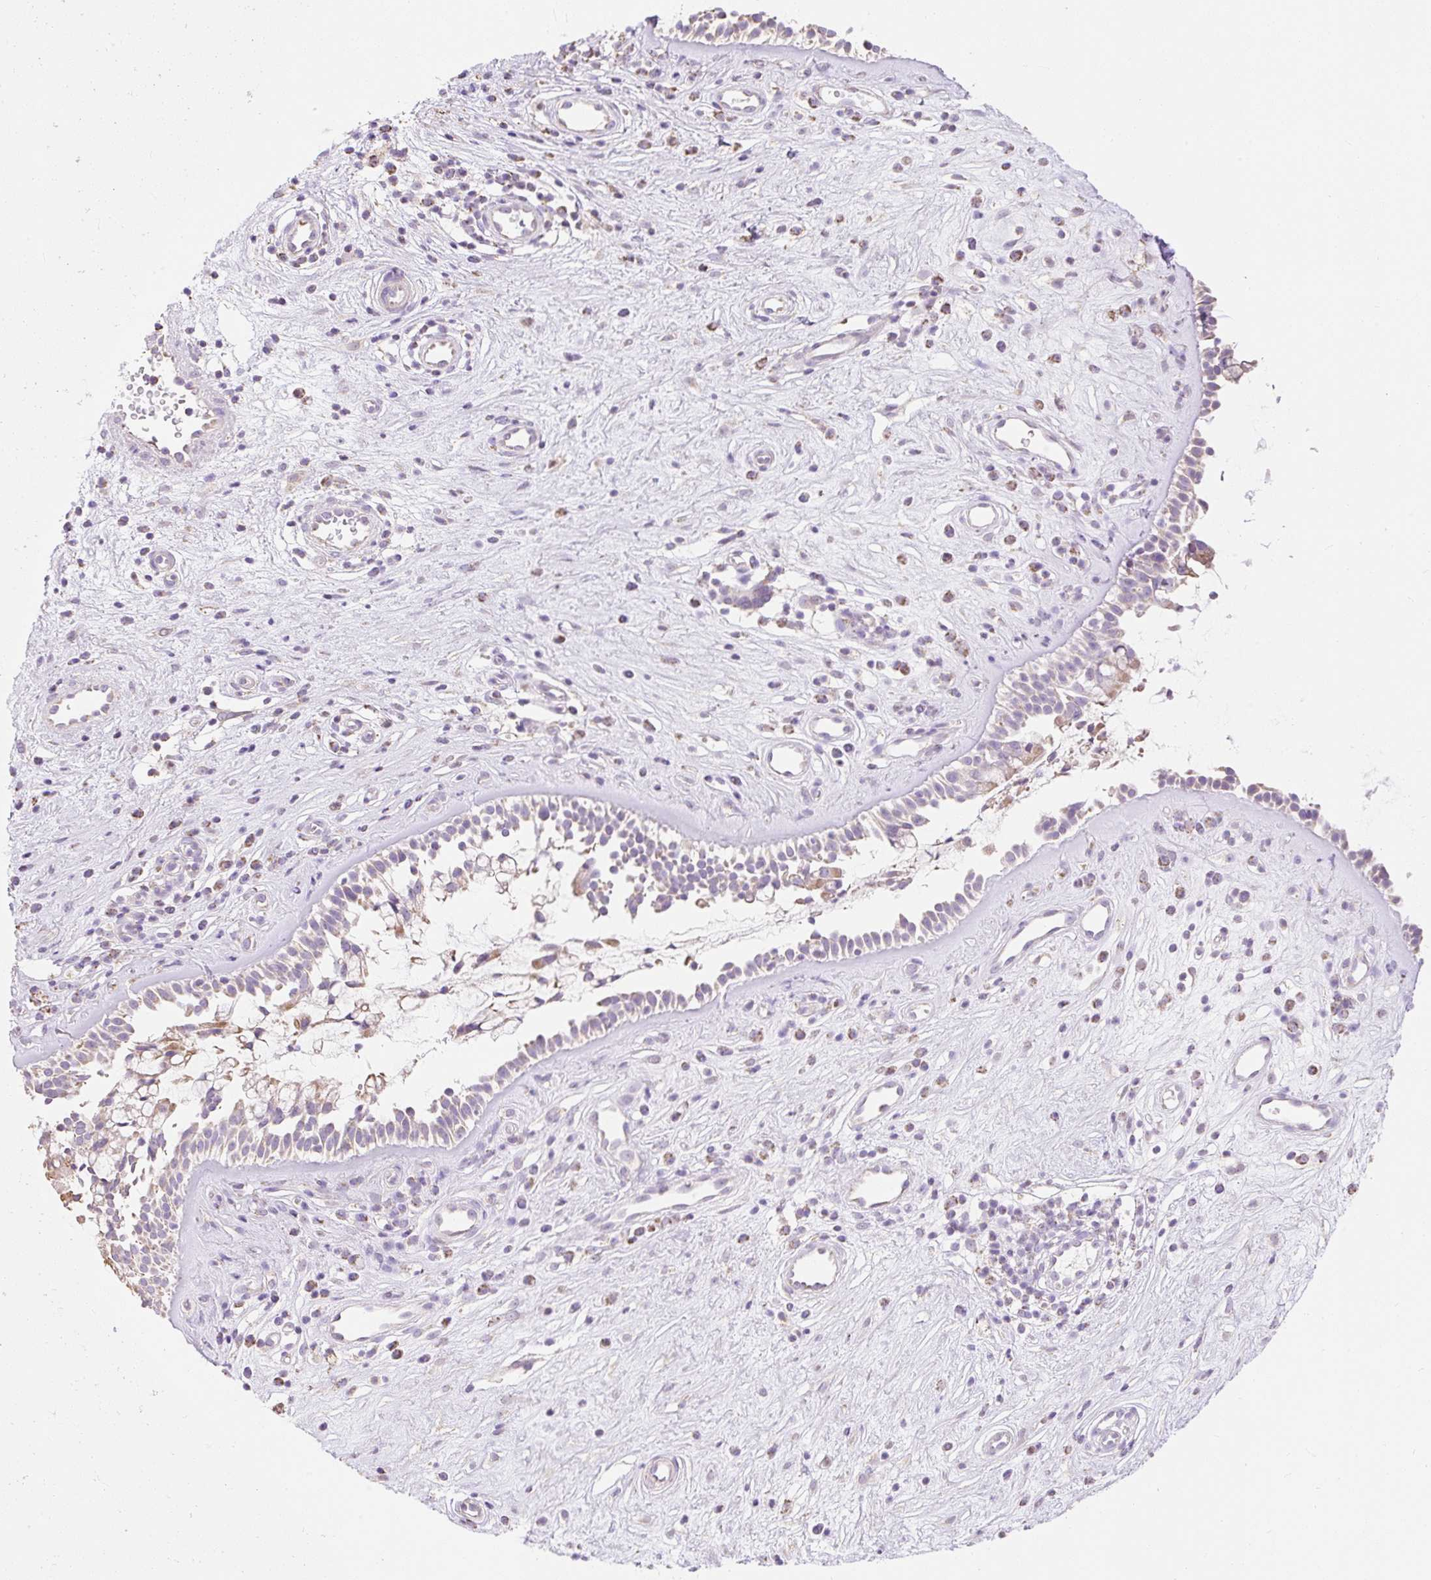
{"staining": {"intensity": "weak", "quantity": "25%-75%", "location": "cytoplasmic/membranous"}, "tissue": "nasopharynx", "cell_type": "Respiratory epithelial cells", "image_type": "normal", "snomed": [{"axis": "morphology", "description": "Normal tissue, NOS"}, {"axis": "topography", "description": "Nasopharynx"}], "caption": "High-magnification brightfield microscopy of unremarkable nasopharynx stained with DAB (3,3'-diaminobenzidine) (brown) and counterstained with hematoxylin (blue). respiratory epithelial cells exhibit weak cytoplasmic/membranous expression is present in approximately25%-75% of cells. (DAB IHC with brightfield microscopy, high magnification).", "gene": "DHX35", "patient": {"sex": "male", "age": 32}}